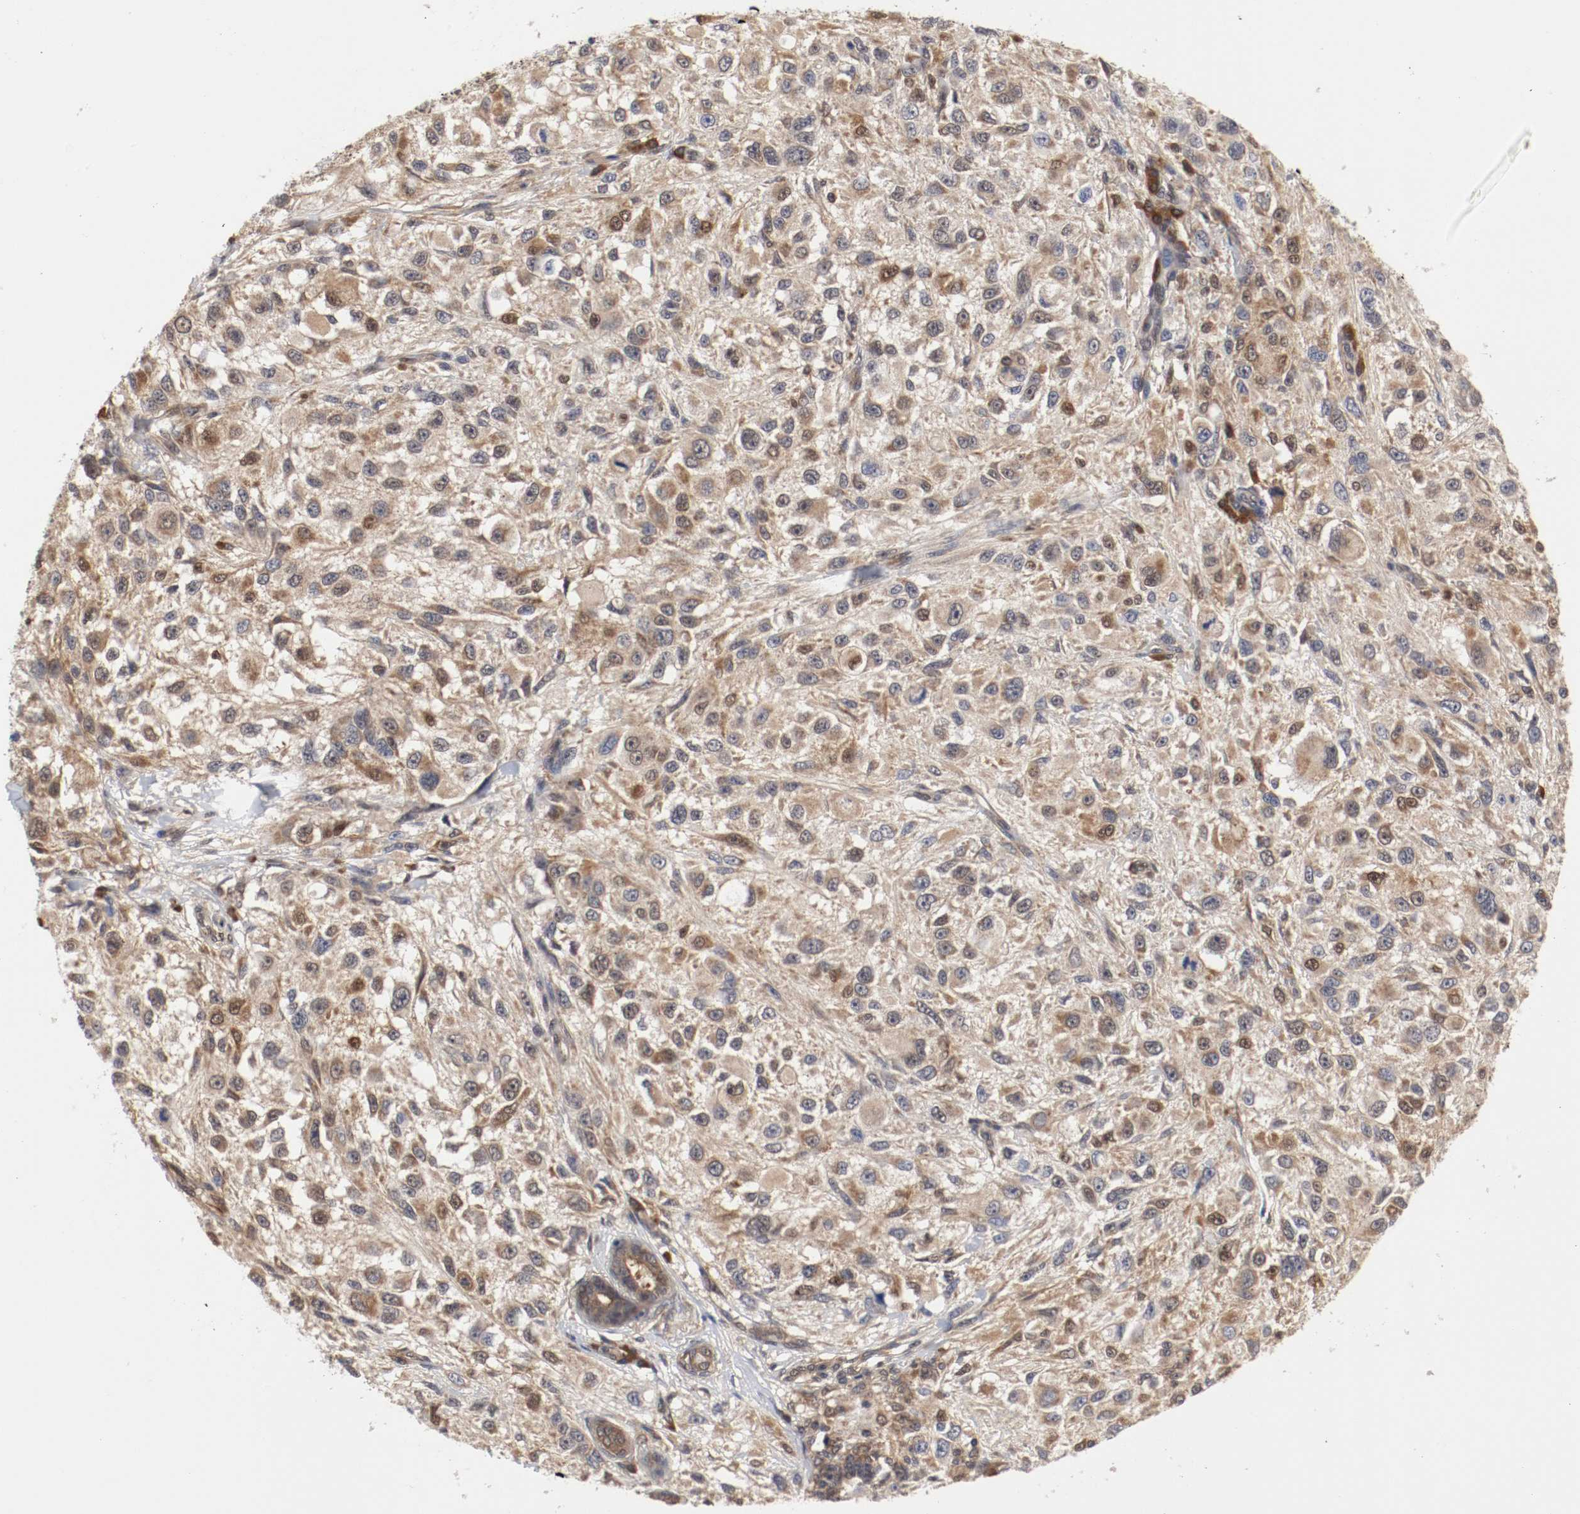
{"staining": {"intensity": "moderate", "quantity": ">75%", "location": "cytoplasmic/membranous"}, "tissue": "melanoma", "cell_type": "Tumor cells", "image_type": "cancer", "snomed": [{"axis": "morphology", "description": "Necrosis, NOS"}, {"axis": "morphology", "description": "Malignant melanoma, NOS"}, {"axis": "topography", "description": "Skin"}], "caption": "Brown immunohistochemical staining in malignant melanoma demonstrates moderate cytoplasmic/membranous staining in approximately >75% of tumor cells.", "gene": "AFG3L2", "patient": {"sex": "female", "age": 87}}